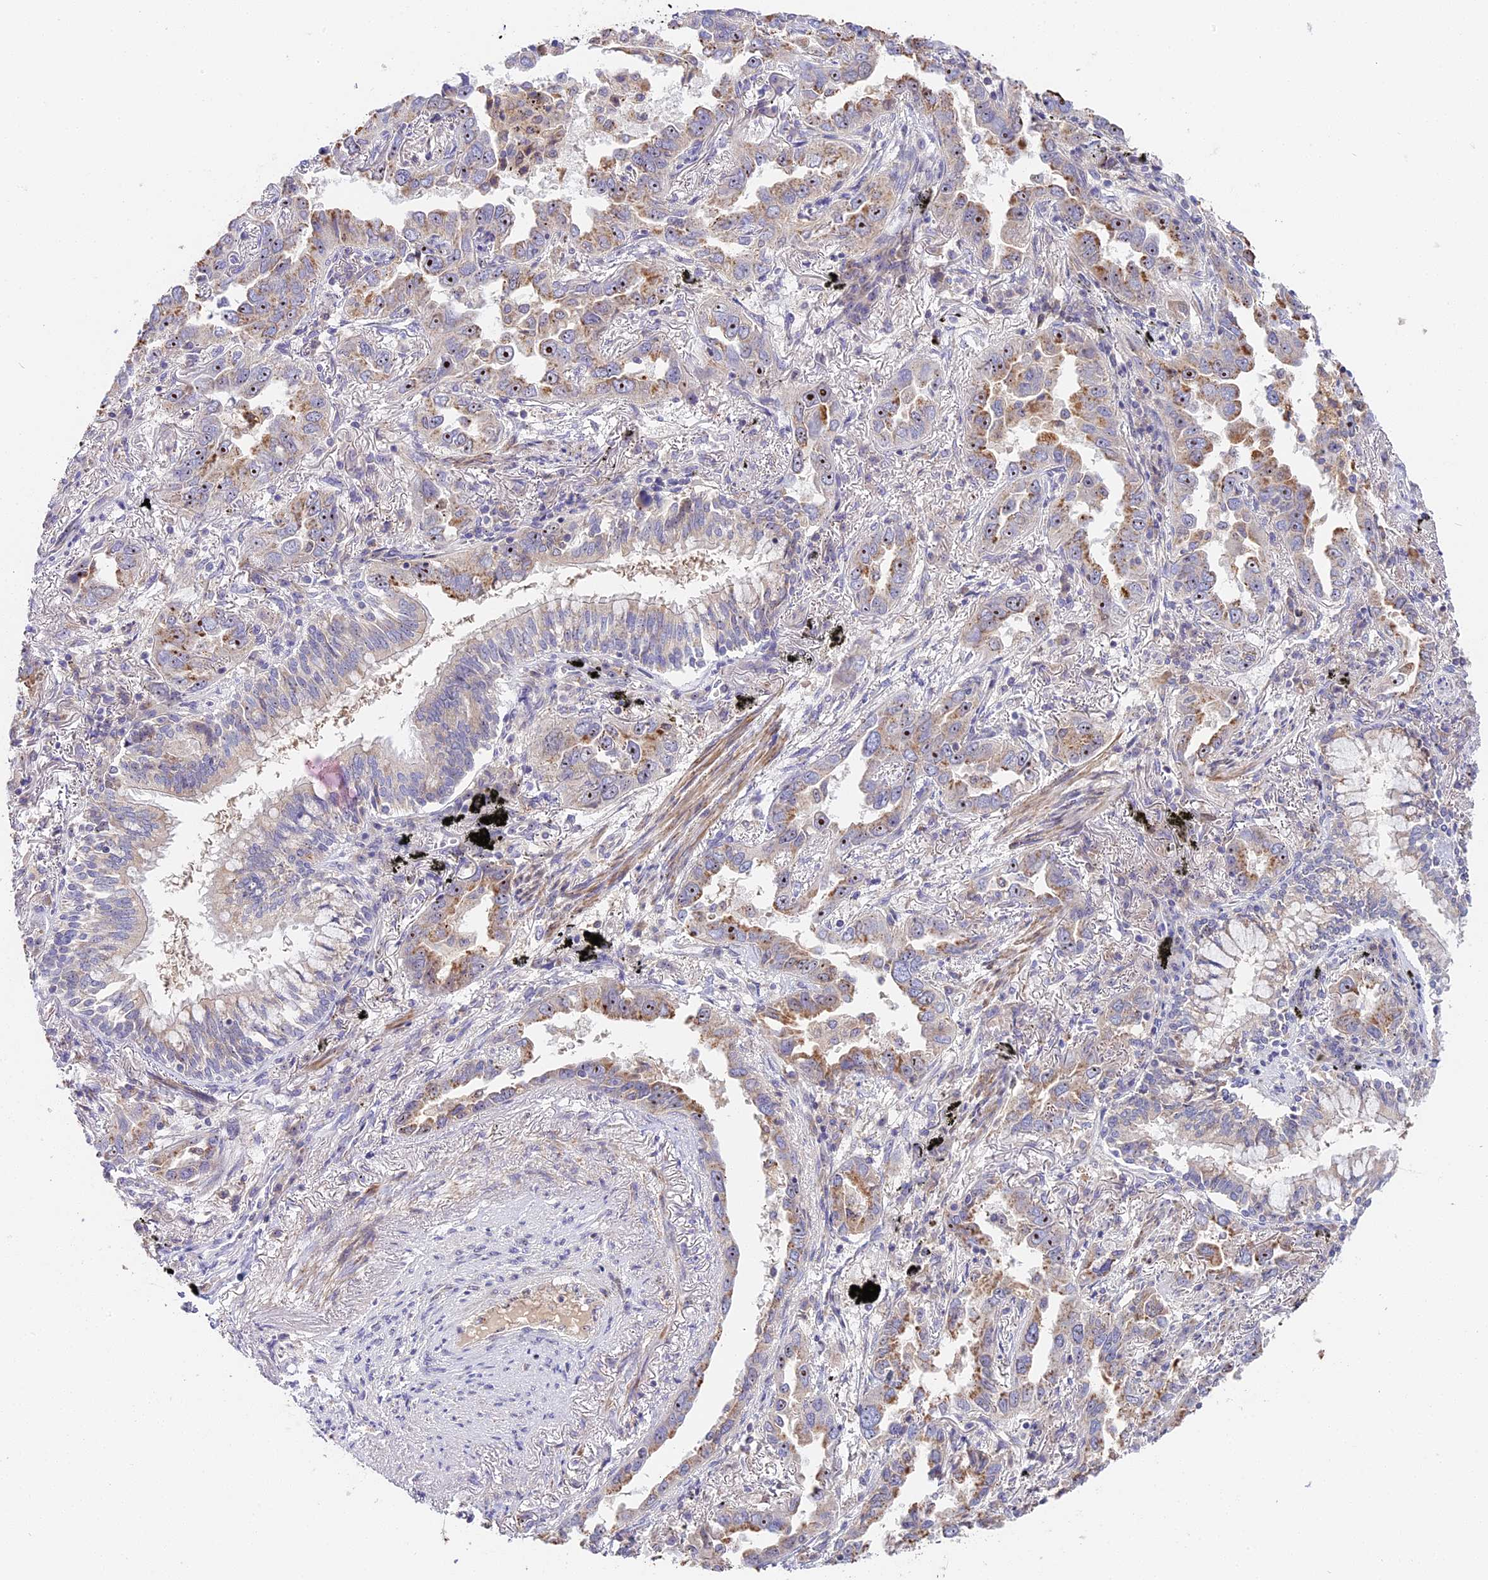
{"staining": {"intensity": "moderate", "quantity": ">75%", "location": "cytoplasmic/membranous,nuclear"}, "tissue": "lung cancer", "cell_type": "Tumor cells", "image_type": "cancer", "snomed": [{"axis": "morphology", "description": "Adenocarcinoma, NOS"}, {"axis": "topography", "description": "Lung"}], "caption": "A medium amount of moderate cytoplasmic/membranous and nuclear positivity is identified in about >75% of tumor cells in lung adenocarcinoma tissue.", "gene": "RAD51", "patient": {"sex": "male", "age": 67}}